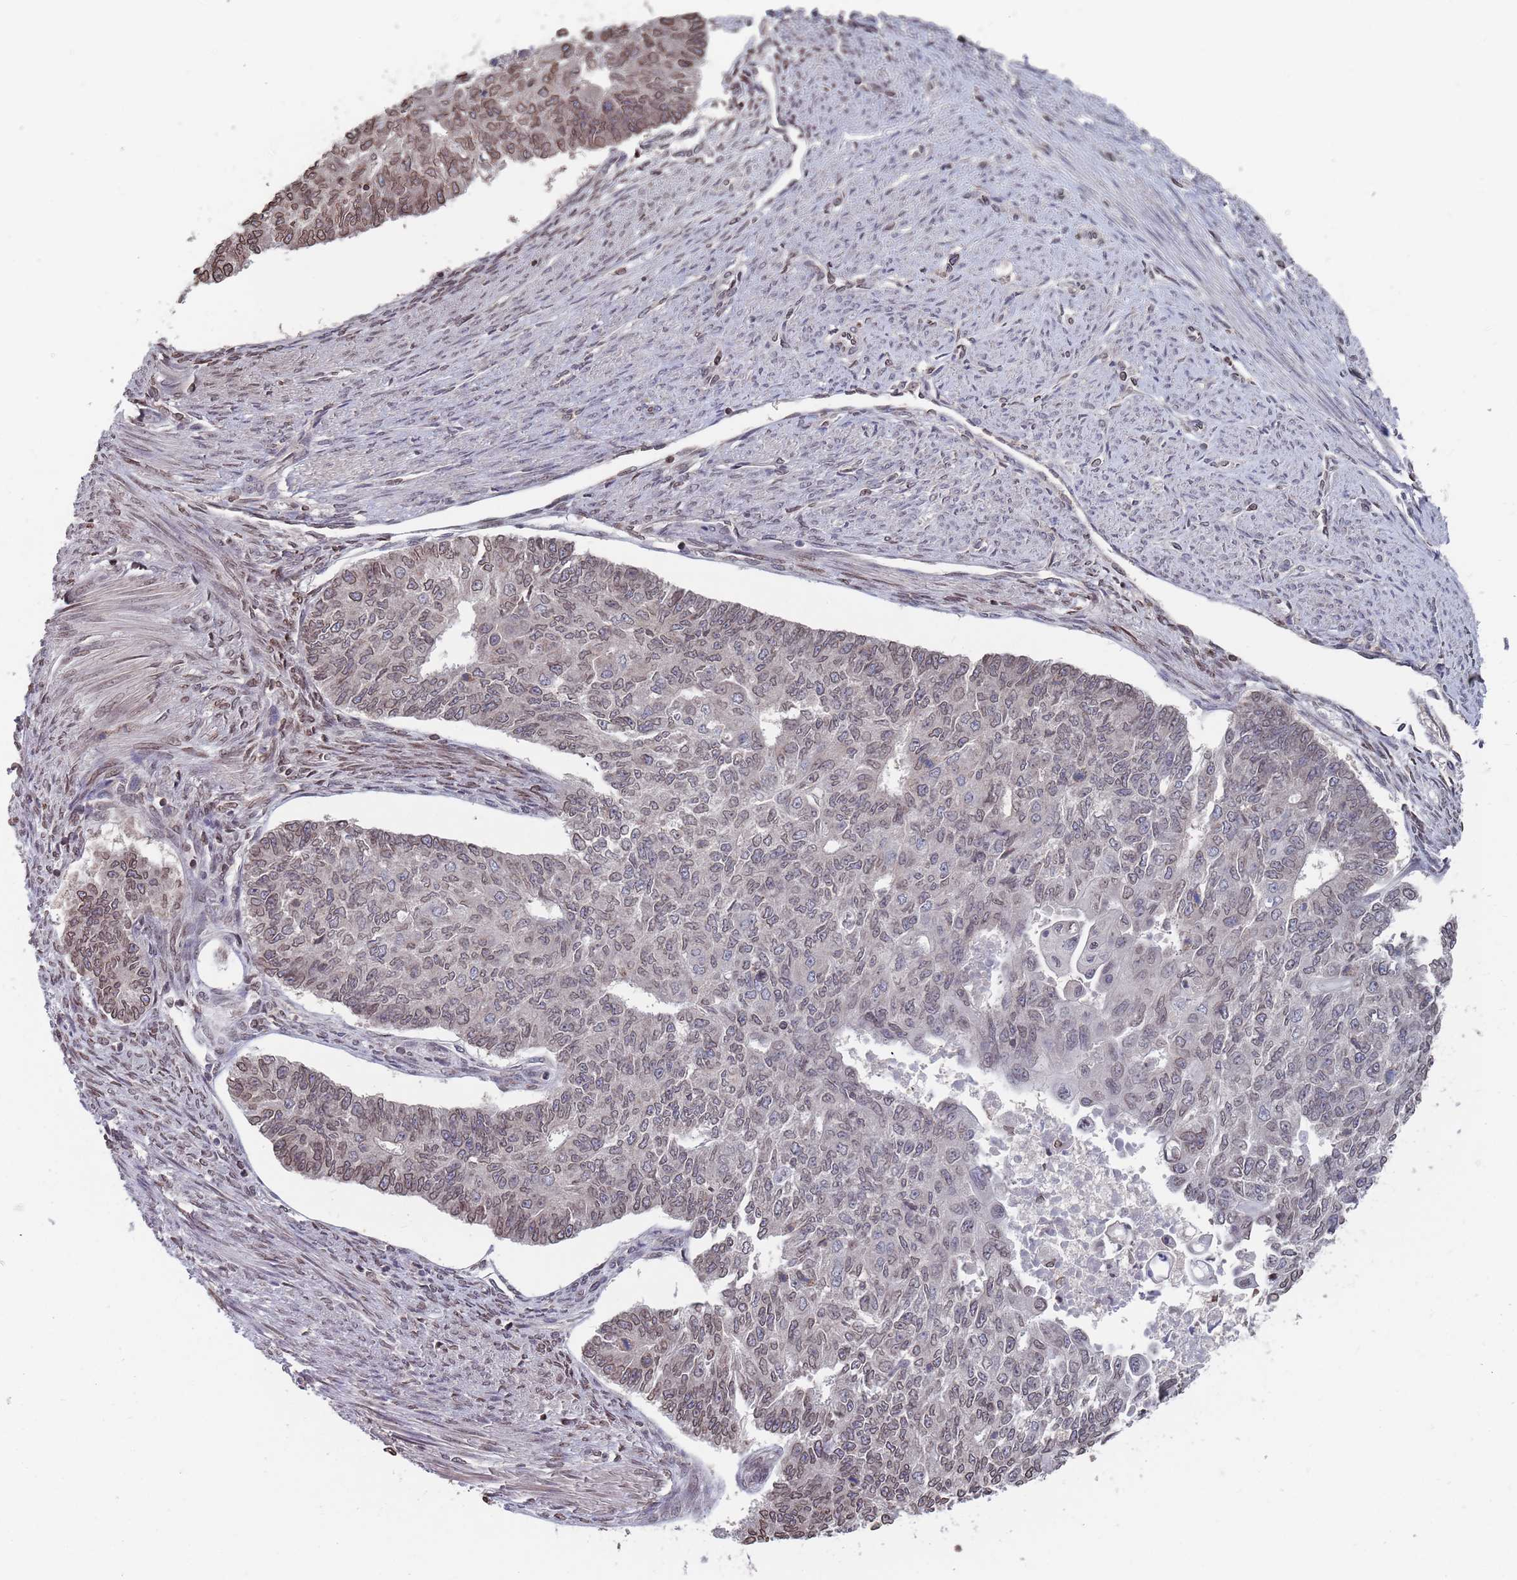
{"staining": {"intensity": "moderate", "quantity": "25%-75%", "location": "cytoplasmic/membranous,nuclear"}, "tissue": "endometrial cancer", "cell_type": "Tumor cells", "image_type": "cancer", "snomed": [{"axis": "morphology", "description": "Adenocarcinoma, NOS"}, {"axis": "topography", "description": "Endometrium"}], "caption": "Endometrial cancer (adenocarcinoma) tissue displays moderate cytoplasmic/membranous and nuclear staining in approximately 25%-75% of tumor cells", "gene": "SDHAF3", "patient": {"sex": "female", "age": 32}}